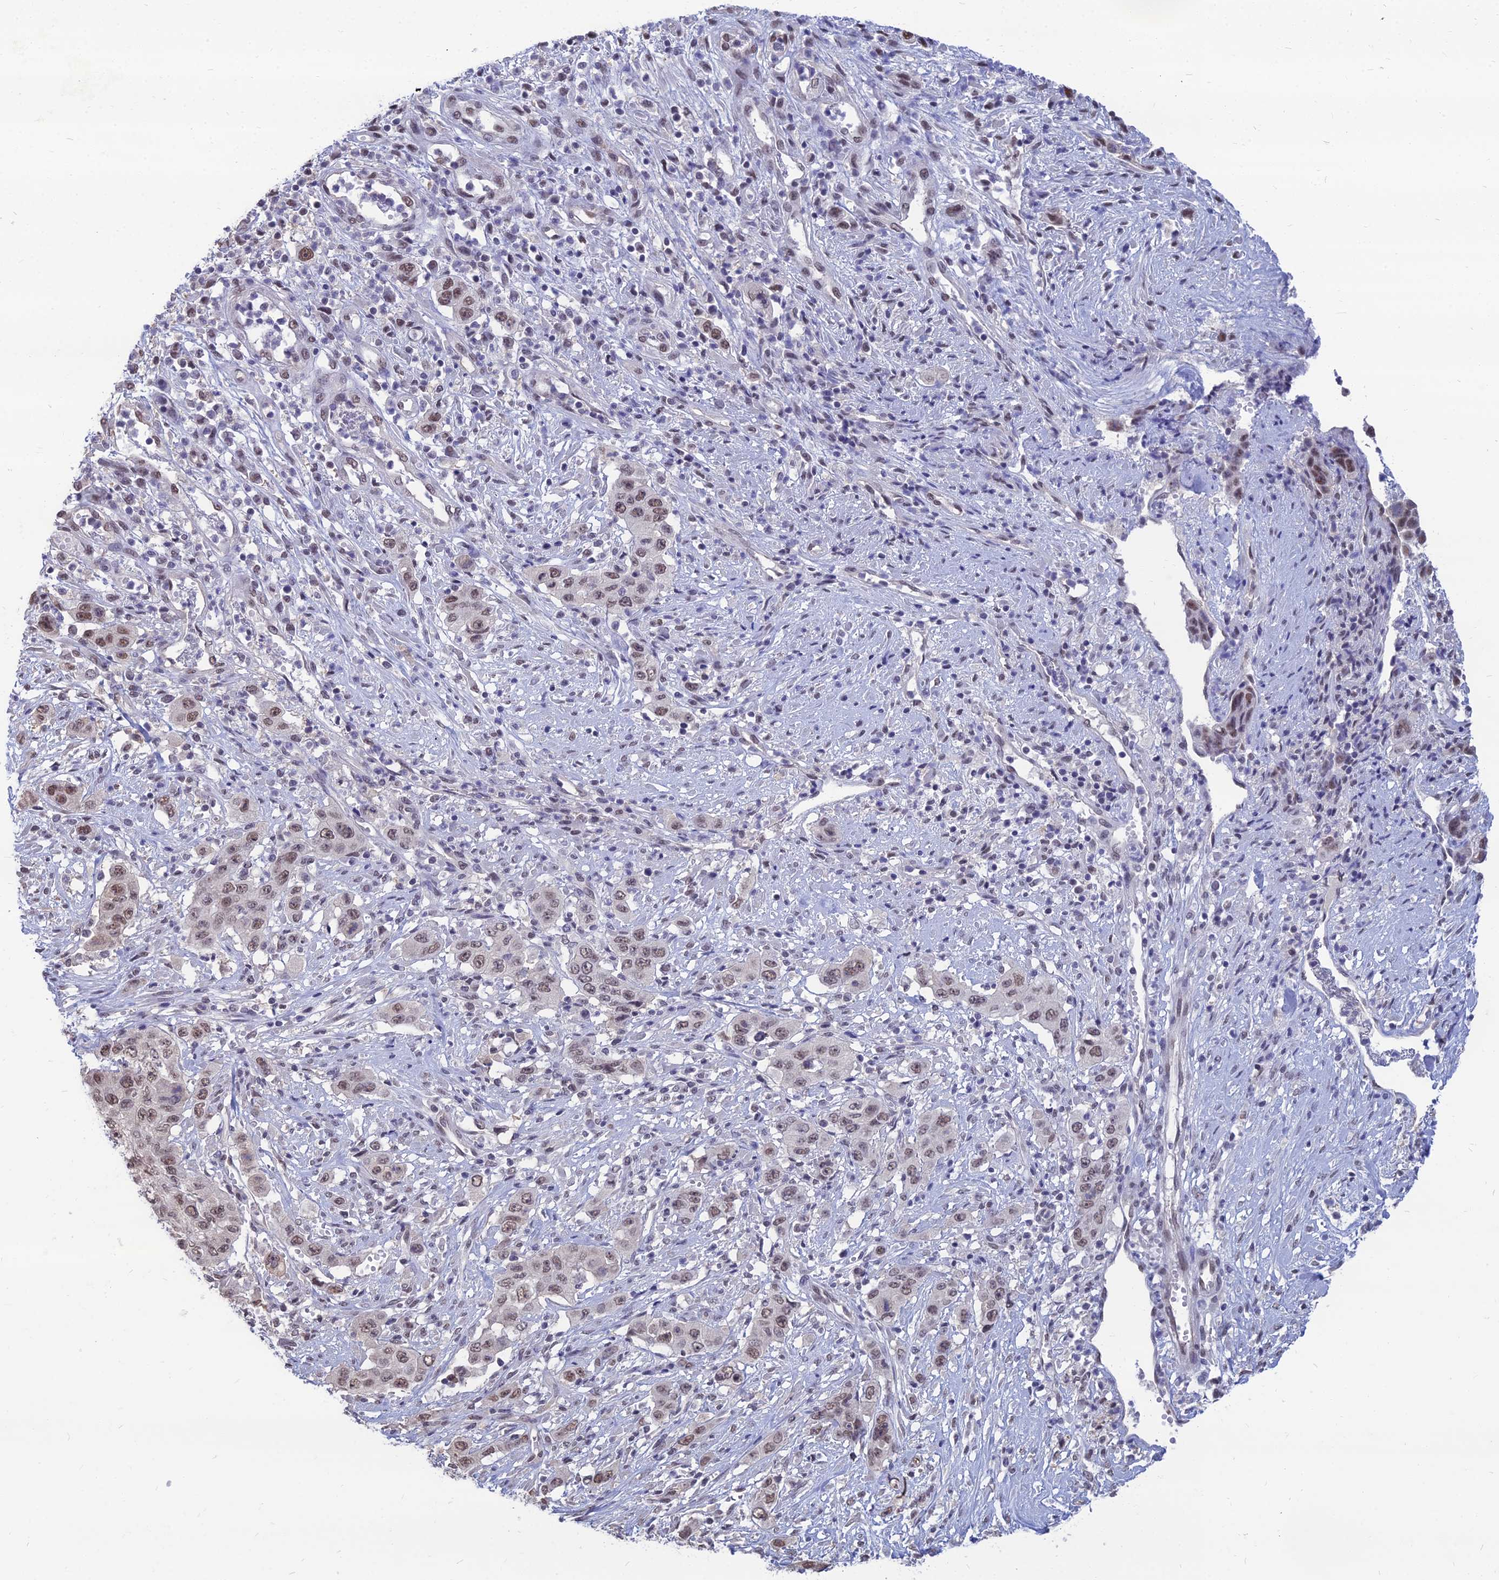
{"staining": {"intensity": "moderate", "quantity": "25%-75%", "location": "nuclear"}, "tissue": "stomach cancer", "cell_type": "Tumor cells", "image_type": "cancer", "snomed": [{"axis": "morphology", "description": "Adenocarcinoma, NOS"}, {"axis": "topography", "description": "Stomach, upper"}], "caption": "Protein analysis of stomach cancer tissue exhibits moderate nuclear staining in about 25%-75% of tumor cells.", "gene": "SRSF7", "patient": {"sex": "male", "age": 62}}